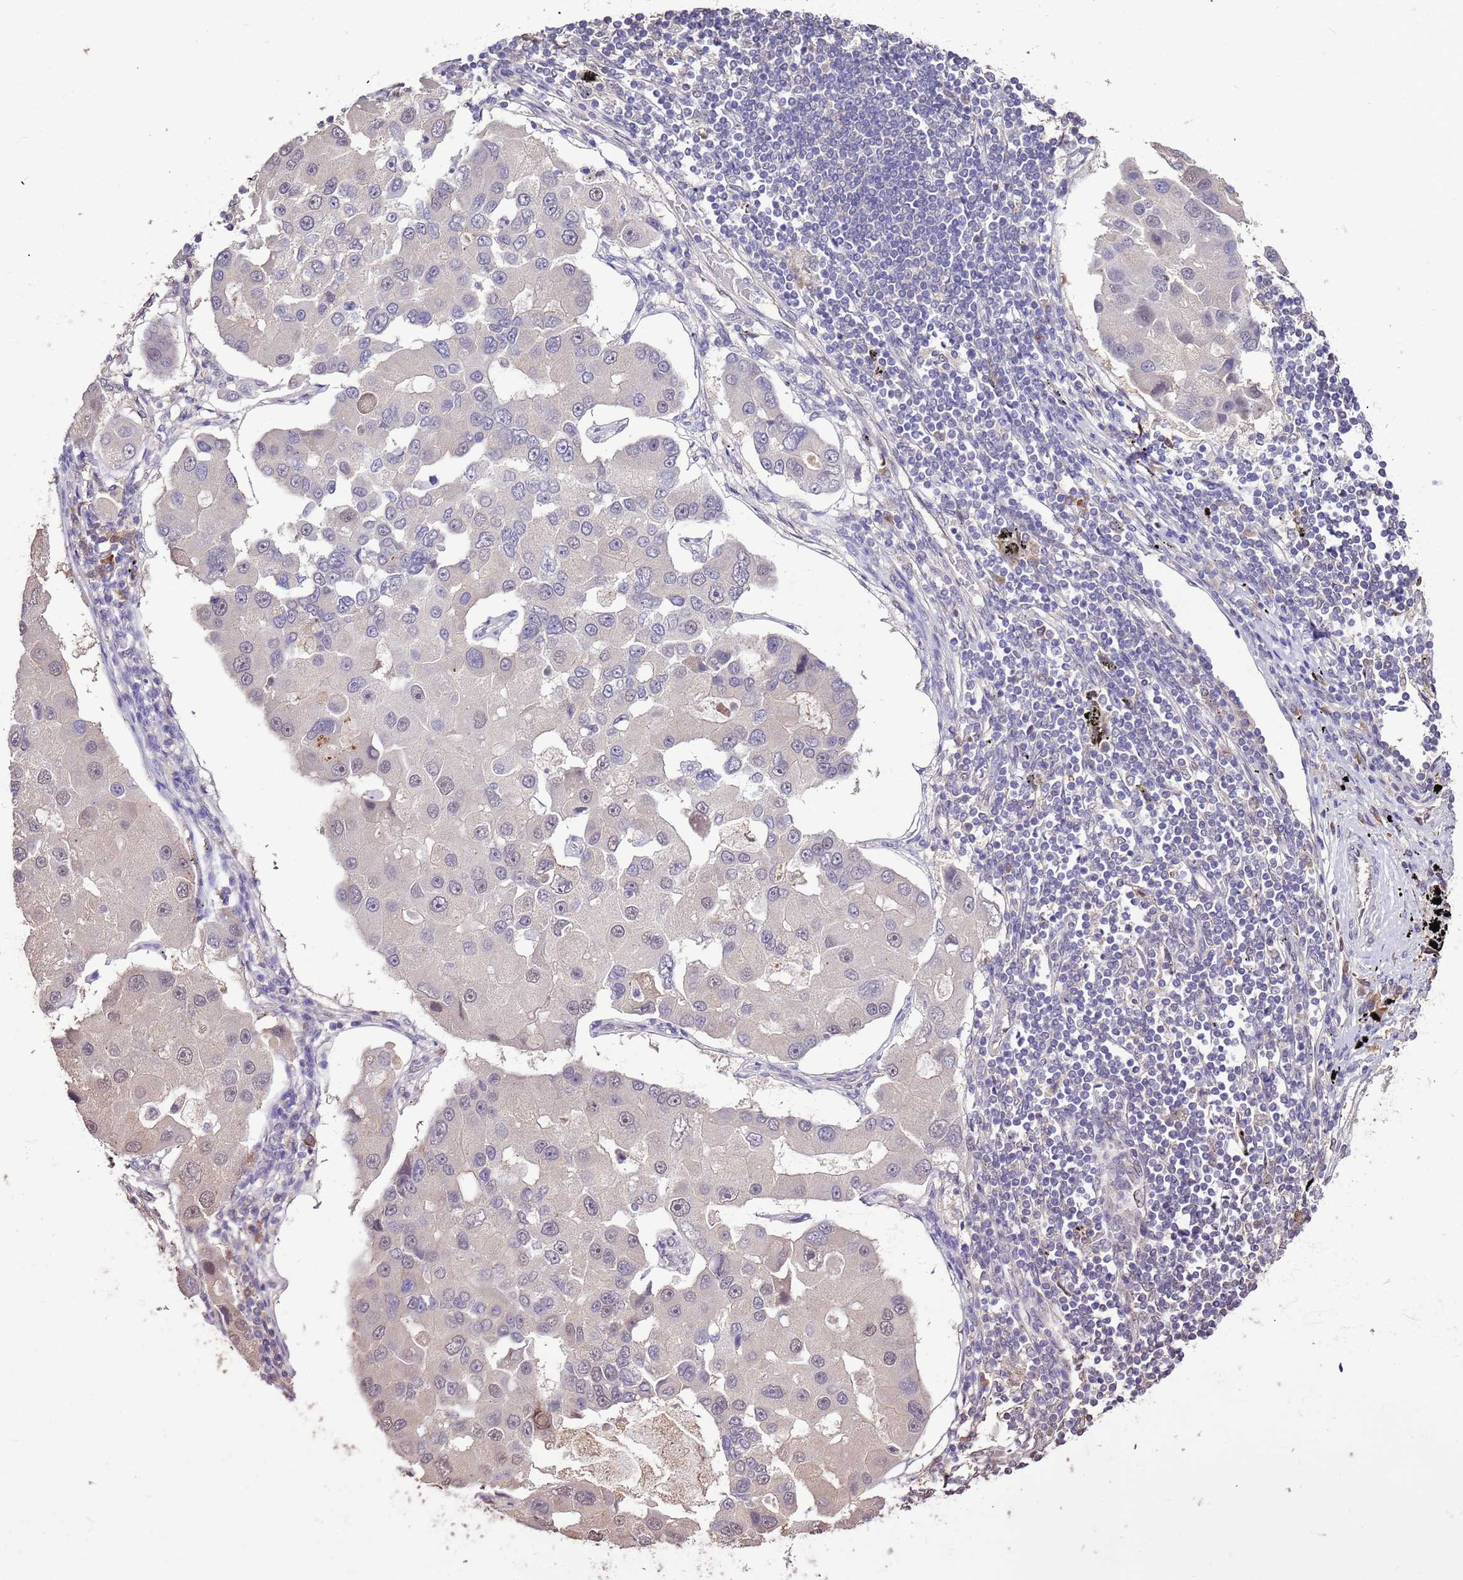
{"staining": {"intensity": "negative", "quantity": "none", "location": "none"}, "tissue": "lung cancer", "cell_type": "Tumor cells", "image_type": "cancer", "snomed": [{"axis": "morphology", "description": "Adenocarcinoma, NOS"}, {"axis": "topography", "description": "Lung"}], "caption": "Tumor cells show no significant protein staining in lung cancer (adenocarcinoma).", "gene": "BBS5", "patient": {"sex": "female", "age": 54}}